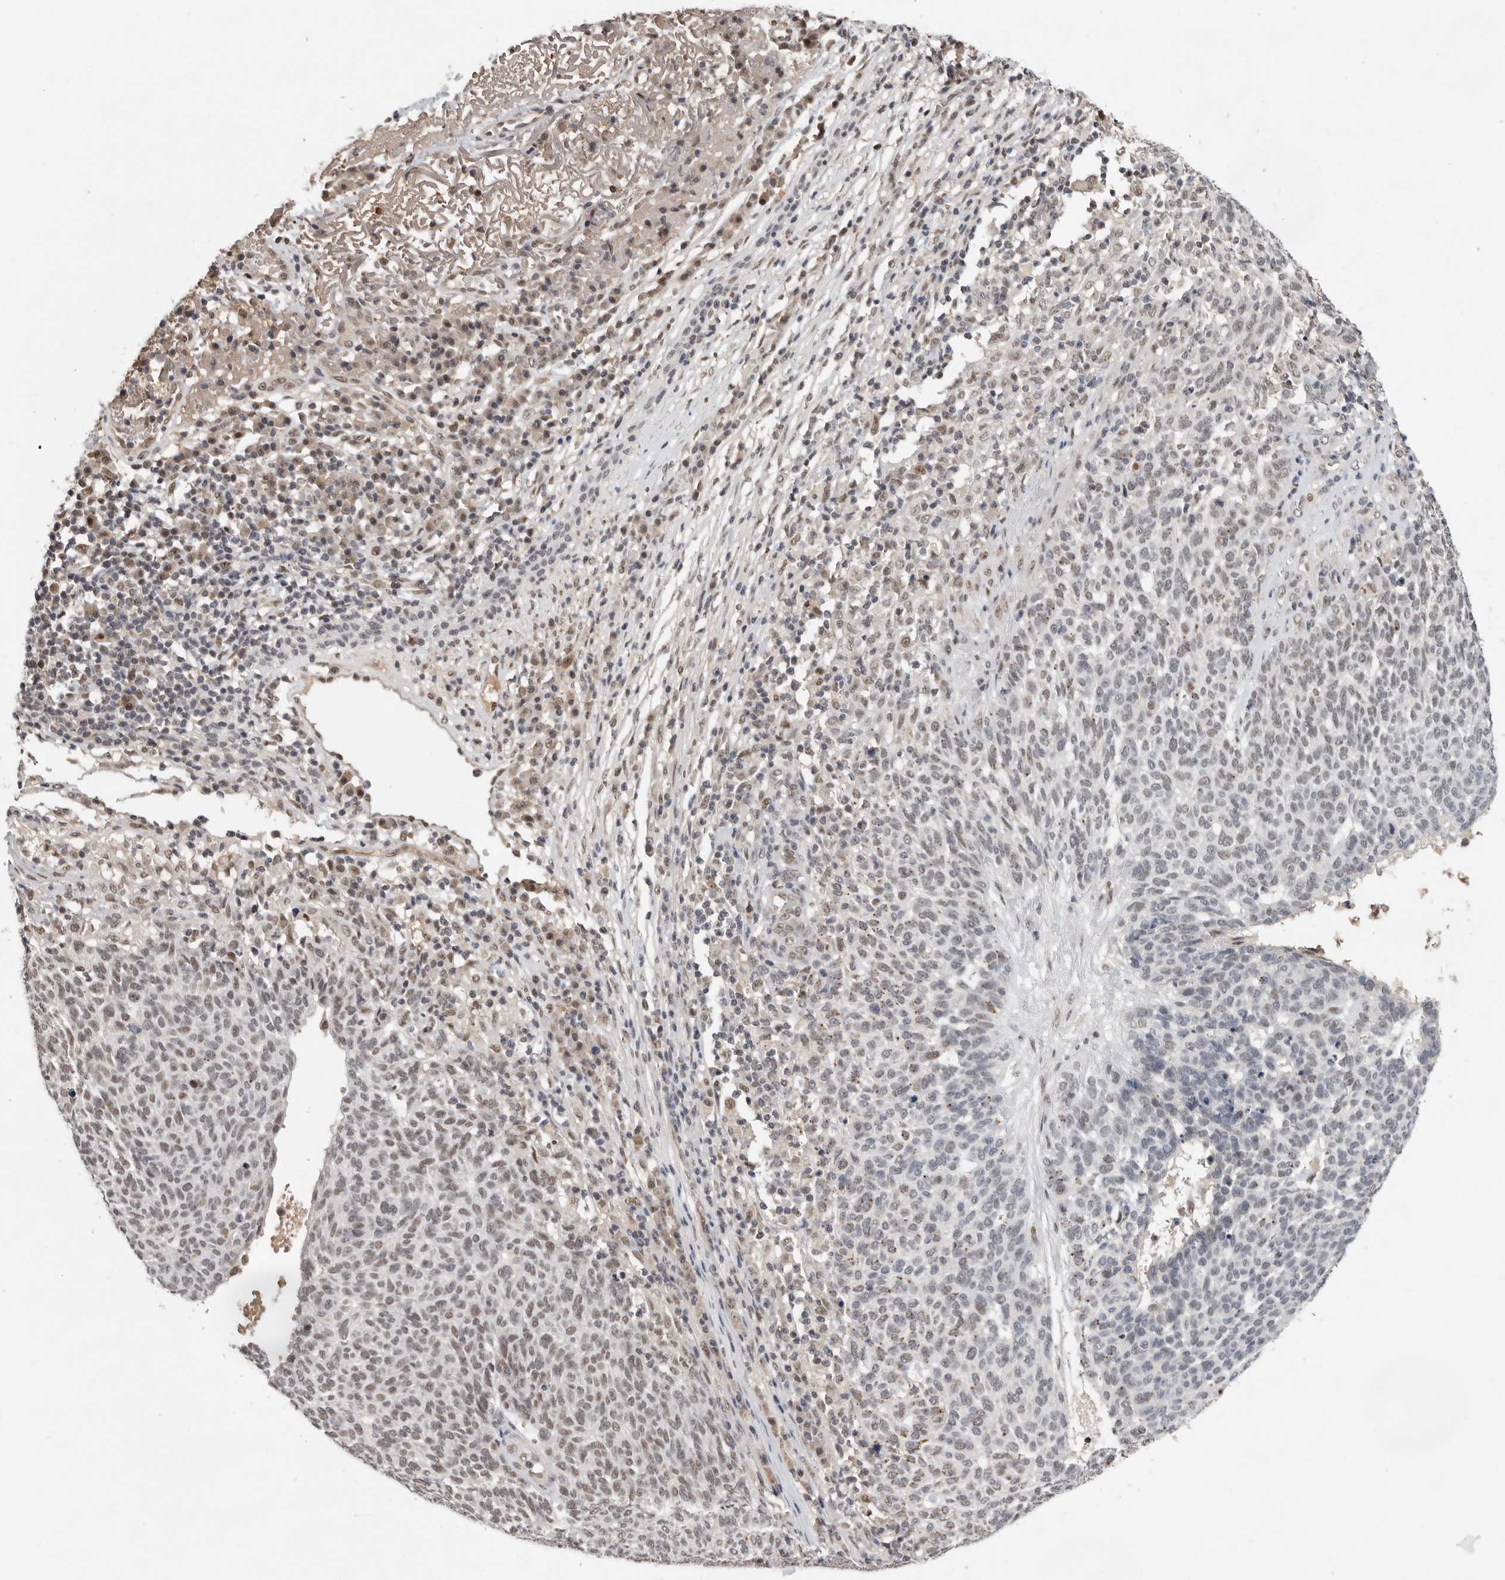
{"staining": {"intensity": "weak", "quantity": "<25%", "location": "nuclear"}, "tissue": "skin cancer", "cell_type": "Tumor cells", "image_type": "cancer", "snomed": [{"axis": "morphology", "description": "Squamous cell carcinoma, NOS"}, {"axis": "topography", "description": "Skin"}], "caption": "This is an immunohistochemistry micrograph of human skin squamous cell carcinoma. There is no staining in tumor cells.", "gene": "BRCA2", "patient": {"sex": "female", "age": 90}}